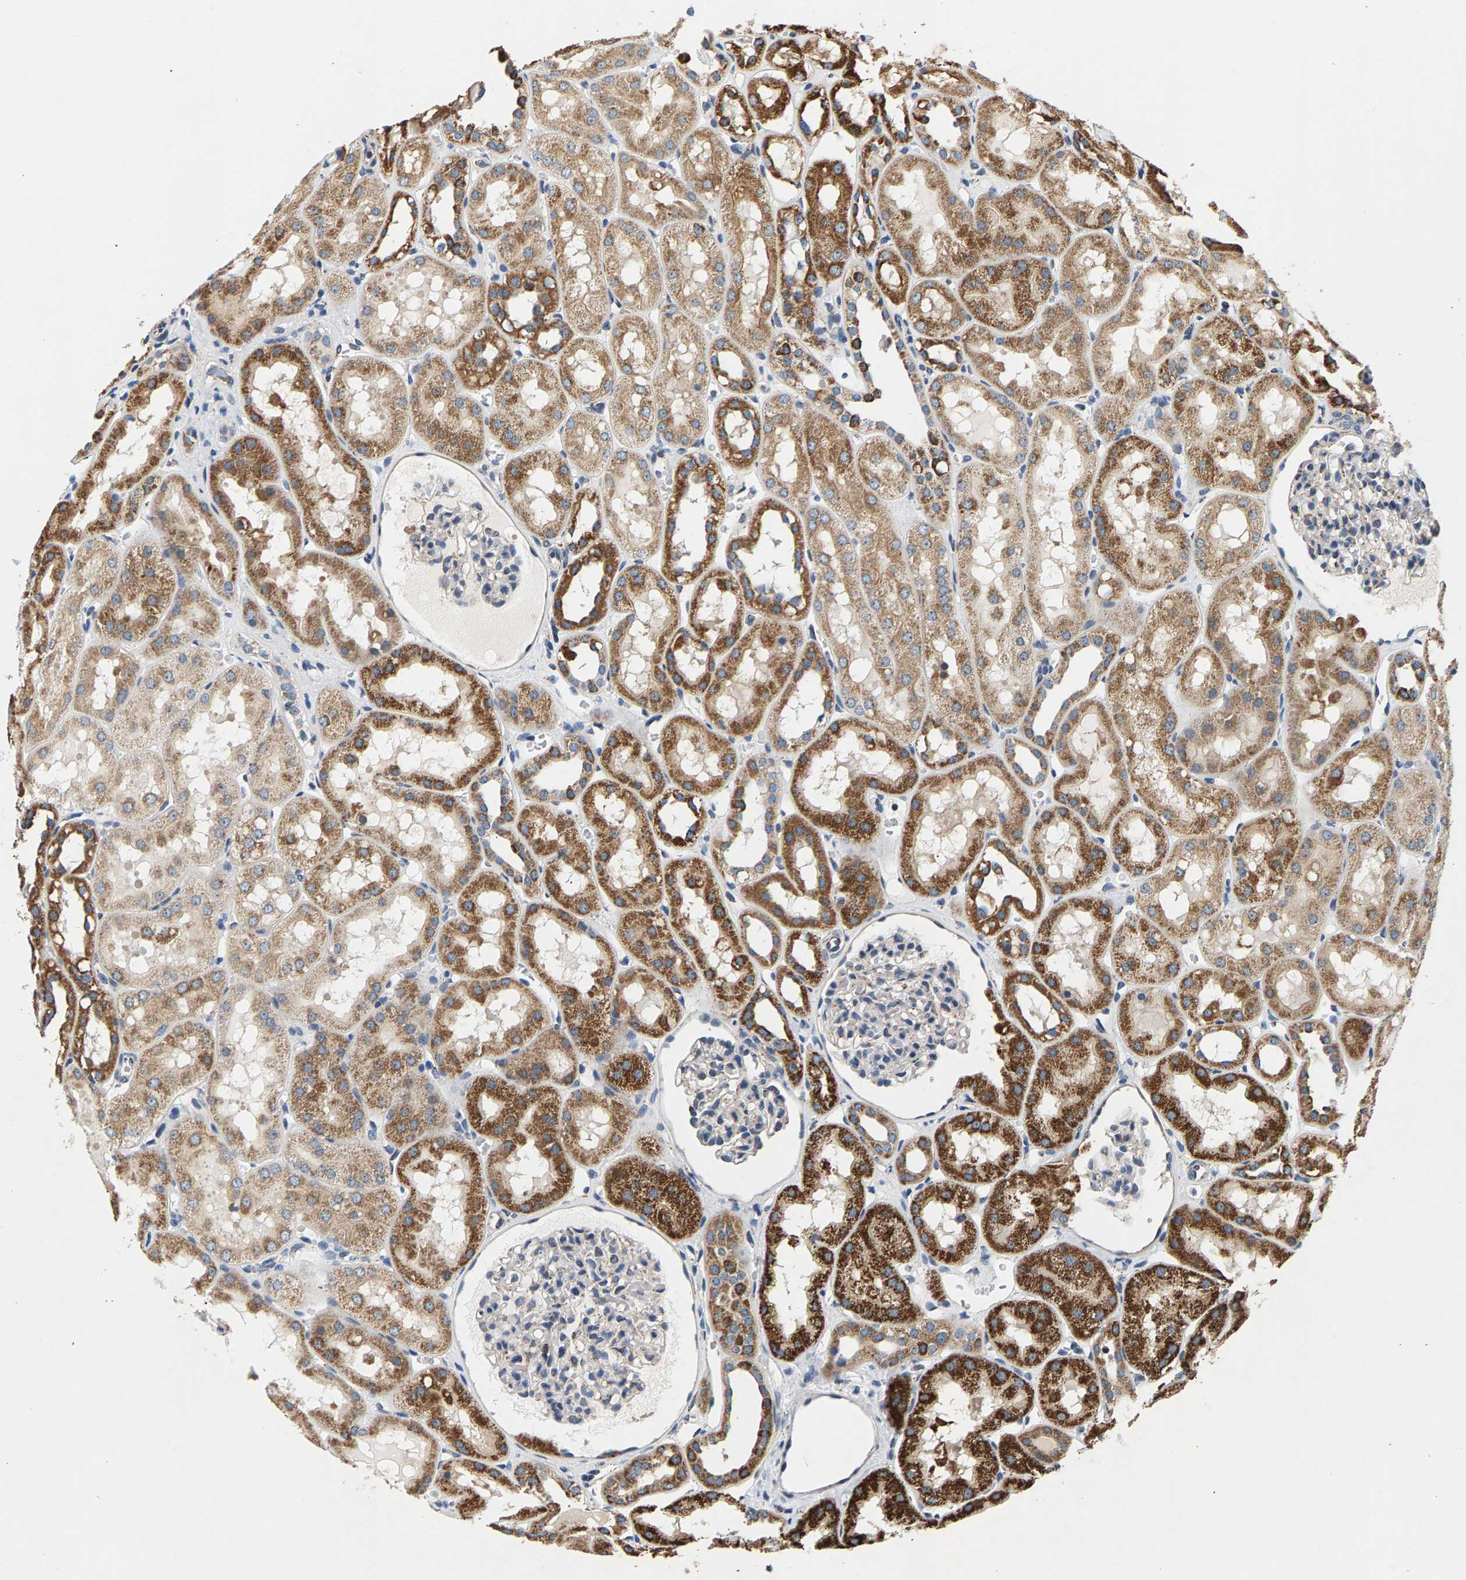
{"staining": {"intensity": "weak", "quantity": "<25%", "location": "cytoplasmic/membranous"}, "tissue": "kidney", "cell_type": "Cells in glomeruli", "image_type": "normal", "snomed": [{"axis": "morphology", "description": "Normal tissue, NOS"}, {"axis": "topography", "description": "Kidney"}, {"axis": "topography", "description": "Urinary bladder"}], "caption": "IHC photomicrograph of benign kidney: kidney stained with DAB (3,3'-diaminobenzidine) exhibits no significant protein positivity in cells in glomeruli. (Immunohistochemistry, brightfield microscopy, high magnification).", "gene": "PDE1A", "patient": {"sex": "male", "age": 16}}